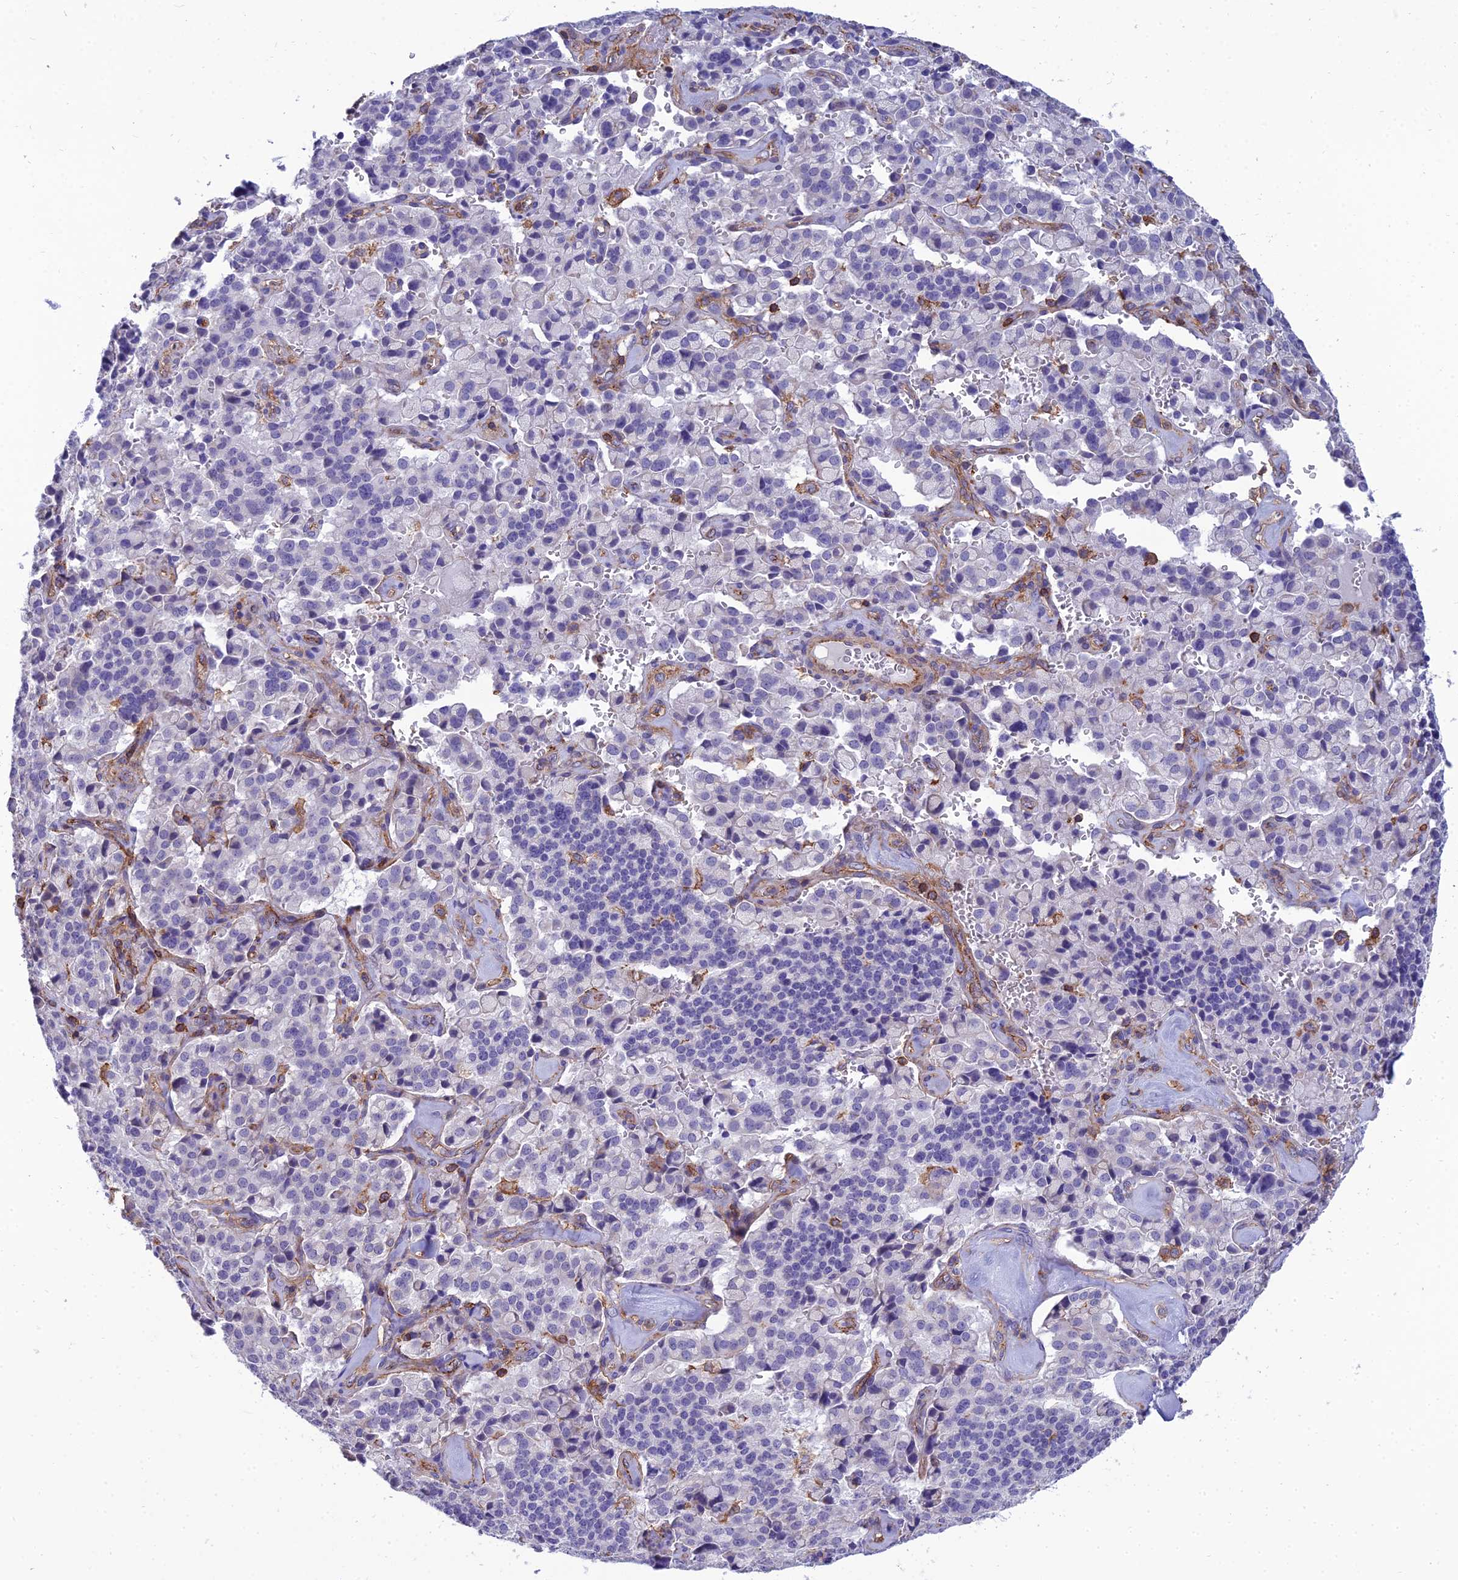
{"staining": {"intensity": "negative", "quantity": "none", "location": "none"}, "tissue": "pancreatic cancer", "cell_type": "Tumor cells", "image_type": "cancer", "snomed": [{"axis": "morphology", "description": "Adenocarcinoma, NOS"}, {"axis": "topography", "description": "Pancreas"}], "caption": "Tumor cells are negative for protein expression in human pancreatic cancer. (DAB immunohistochemistry (IHC) visualized using brightfield microscopy, high magnification).", "gene": "PPP1R18", "patient": {"sex": "male", "age": 65}}